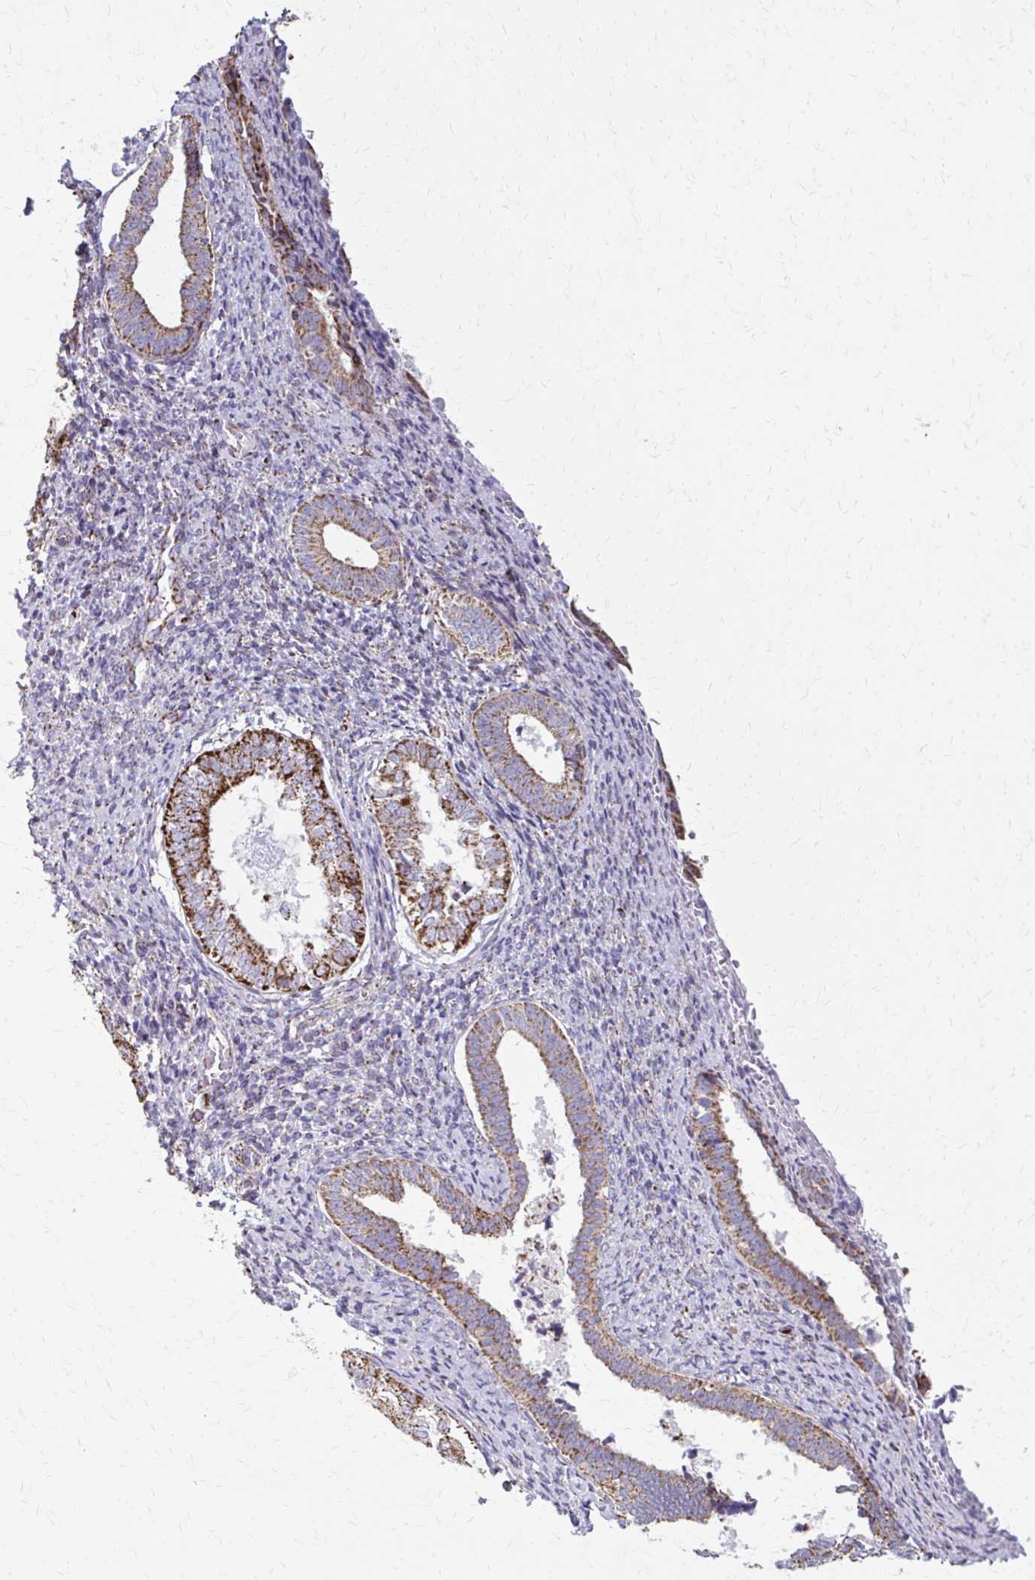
{"staining": {"intensity": "moderate", "quantity": ">75%", "location": "cytoplasmic/membranous"}, "tissue": "endometrium", "cell_type": "Cells in endometrial stroma", "image_type": "normal", "snomed": [{"axis": "morphology", "description": "Normal tissue, NOS"}, {"axis": "topography", "description": "Endometrium"}], "caption": "Protein expression analysis of normal endometrium displays moderate cytoplasmic/membranous expression in approximately >75% of cells in endometrial stroma. Immunohistochemistry (ihc) stains the protein in brown and the nuclei are stained blue.", "gene": "TVP23A", "patient": {"sex": "female", "age": 50}}